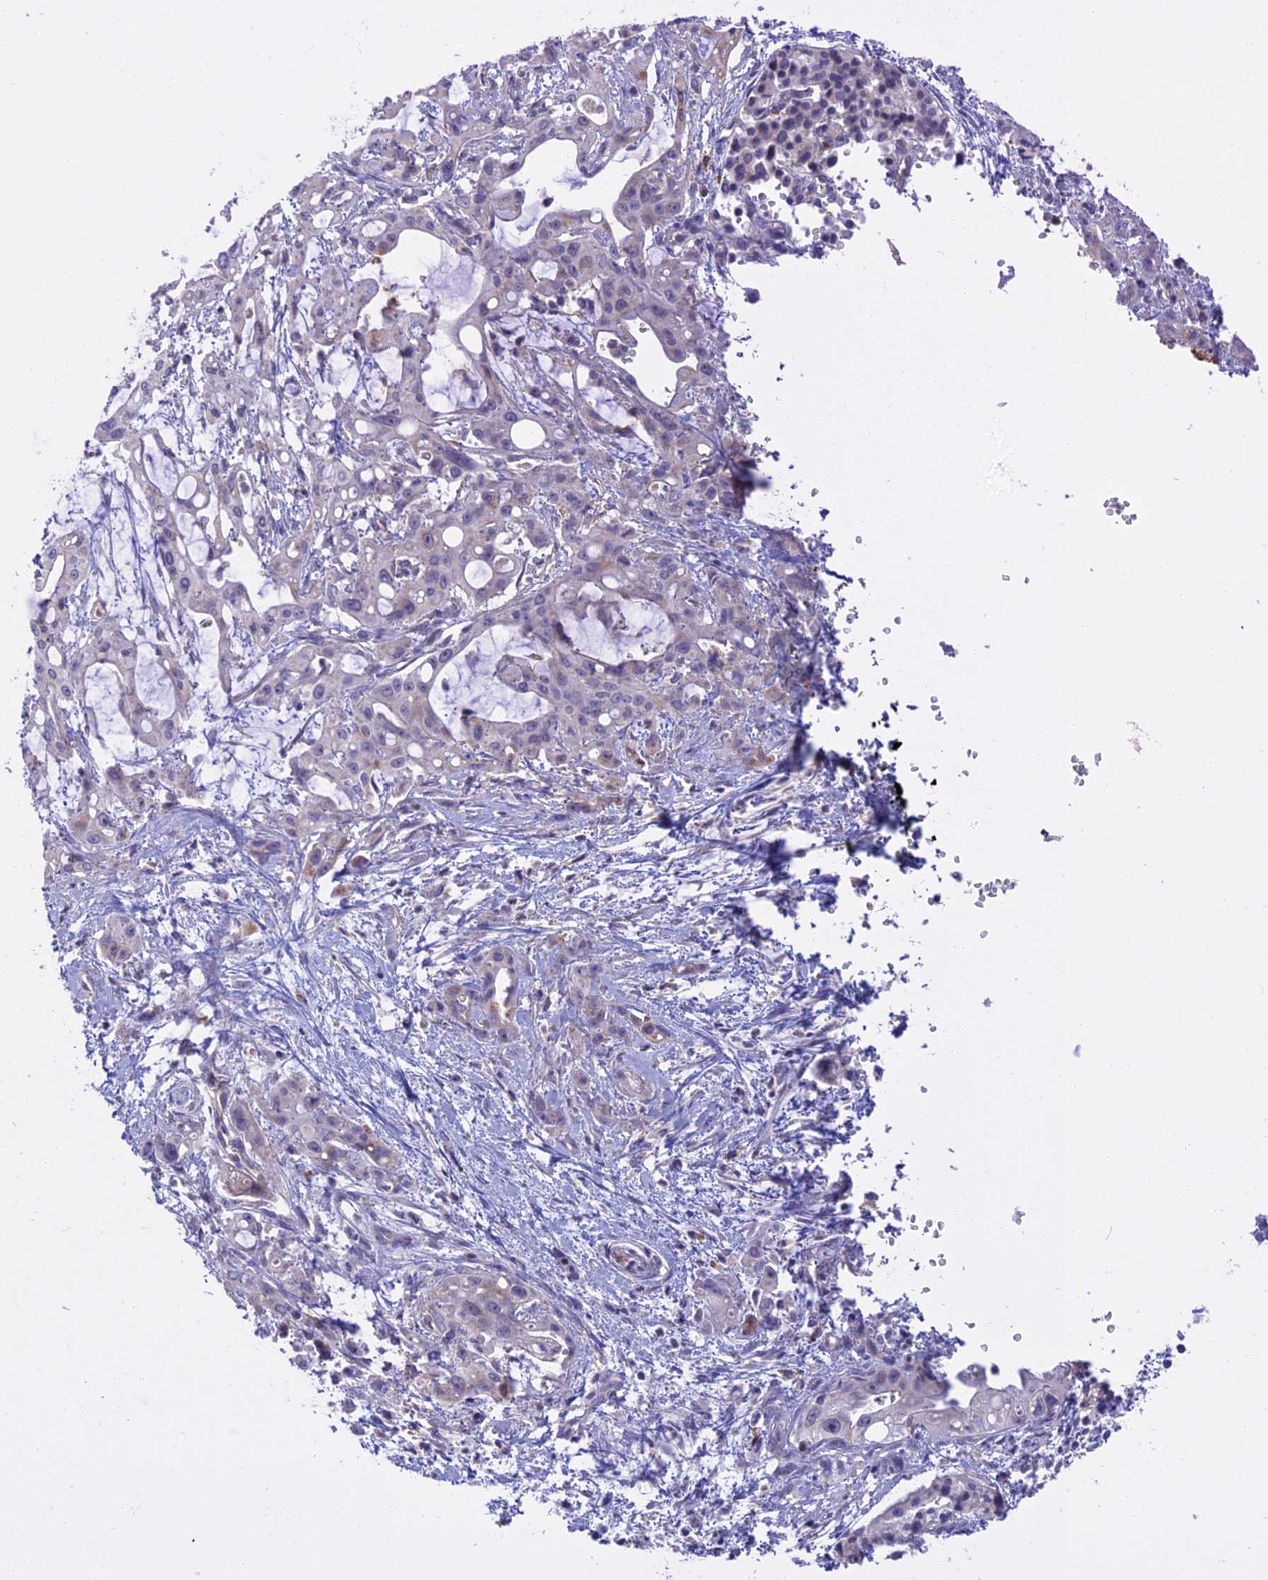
{"staining": {"intensity": "negative", "quantity": "none", "location": "none"}, "tissue": "pancreatic cancer", "cell_type": "Tumor cells", "image_type": "cancer", "snomed": [{"axis": "morphology", "description": "Adenocarcinoma, NOS"}, {"axis": "topography", "description": "Pancreas"}], "caption": "Immunohistochemistry of pancreatic cancer (adenocarcinoma) displays no positivity in tumor cells. The staining is performed using DAB brown chromogen with nuclei counter-stained in using hematoxylin.", "gene": "SLC2A6", "patient": {"sex": "male", "age": 68}}